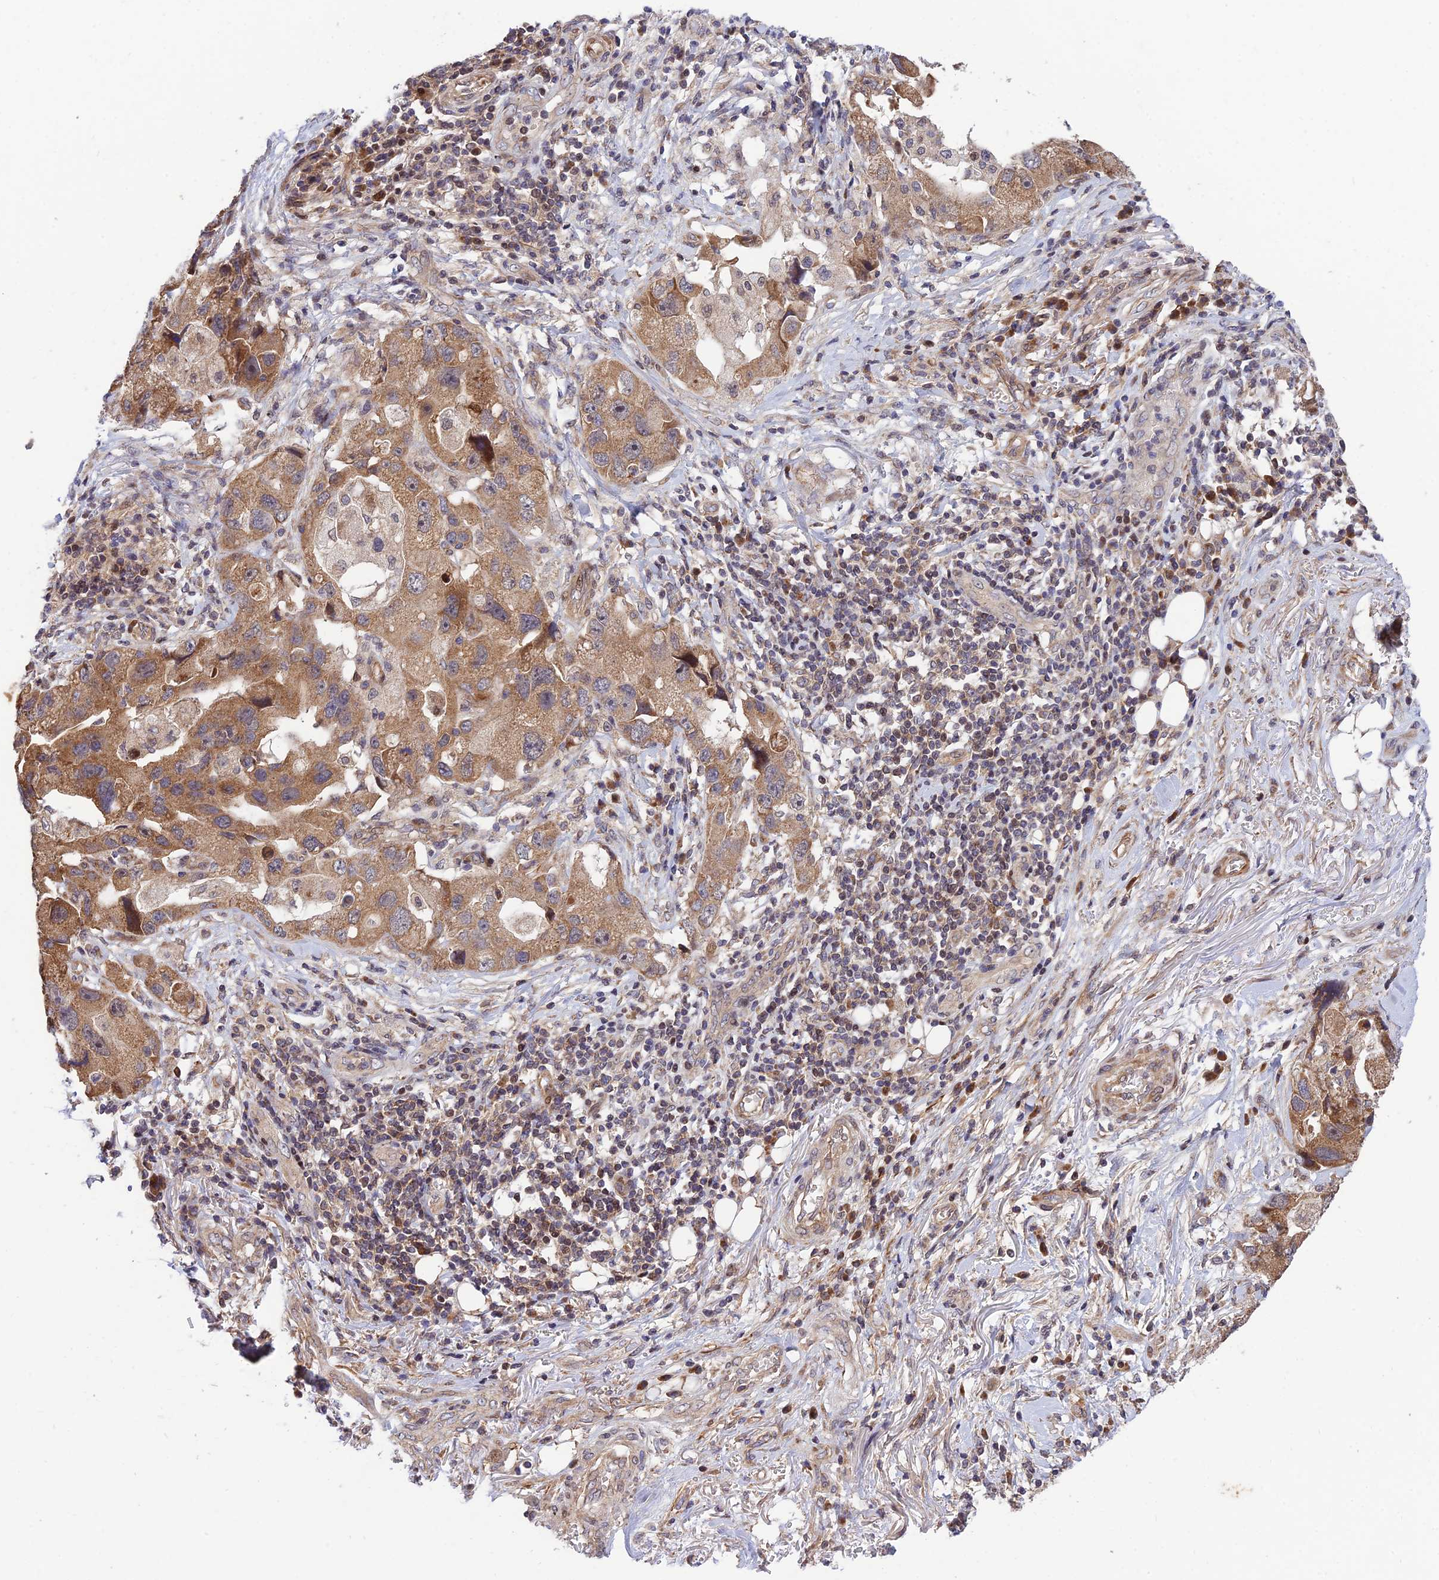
{"staining": {"intensity": "moderate", "quantity": ">75%", "location": "cytoplasmic/membranous"}, "tissue": "lung cancer", "cell_type": "Tumor cells", "image_type": "cancer", "snomed": [{"axis": "morphology", "description": "Adenocarcinoma, NOS"}, {"axis": "topography", "description": "Lung"}], "caption": "There is medium levels of moderate cytoplasmic/membranous expression in tumor cells of lung cancer, as demonstrated by immunohistochemical staining (brown color).", "gene": "PLEKHG2", "patient": {"sex": "female", "age": 54}}